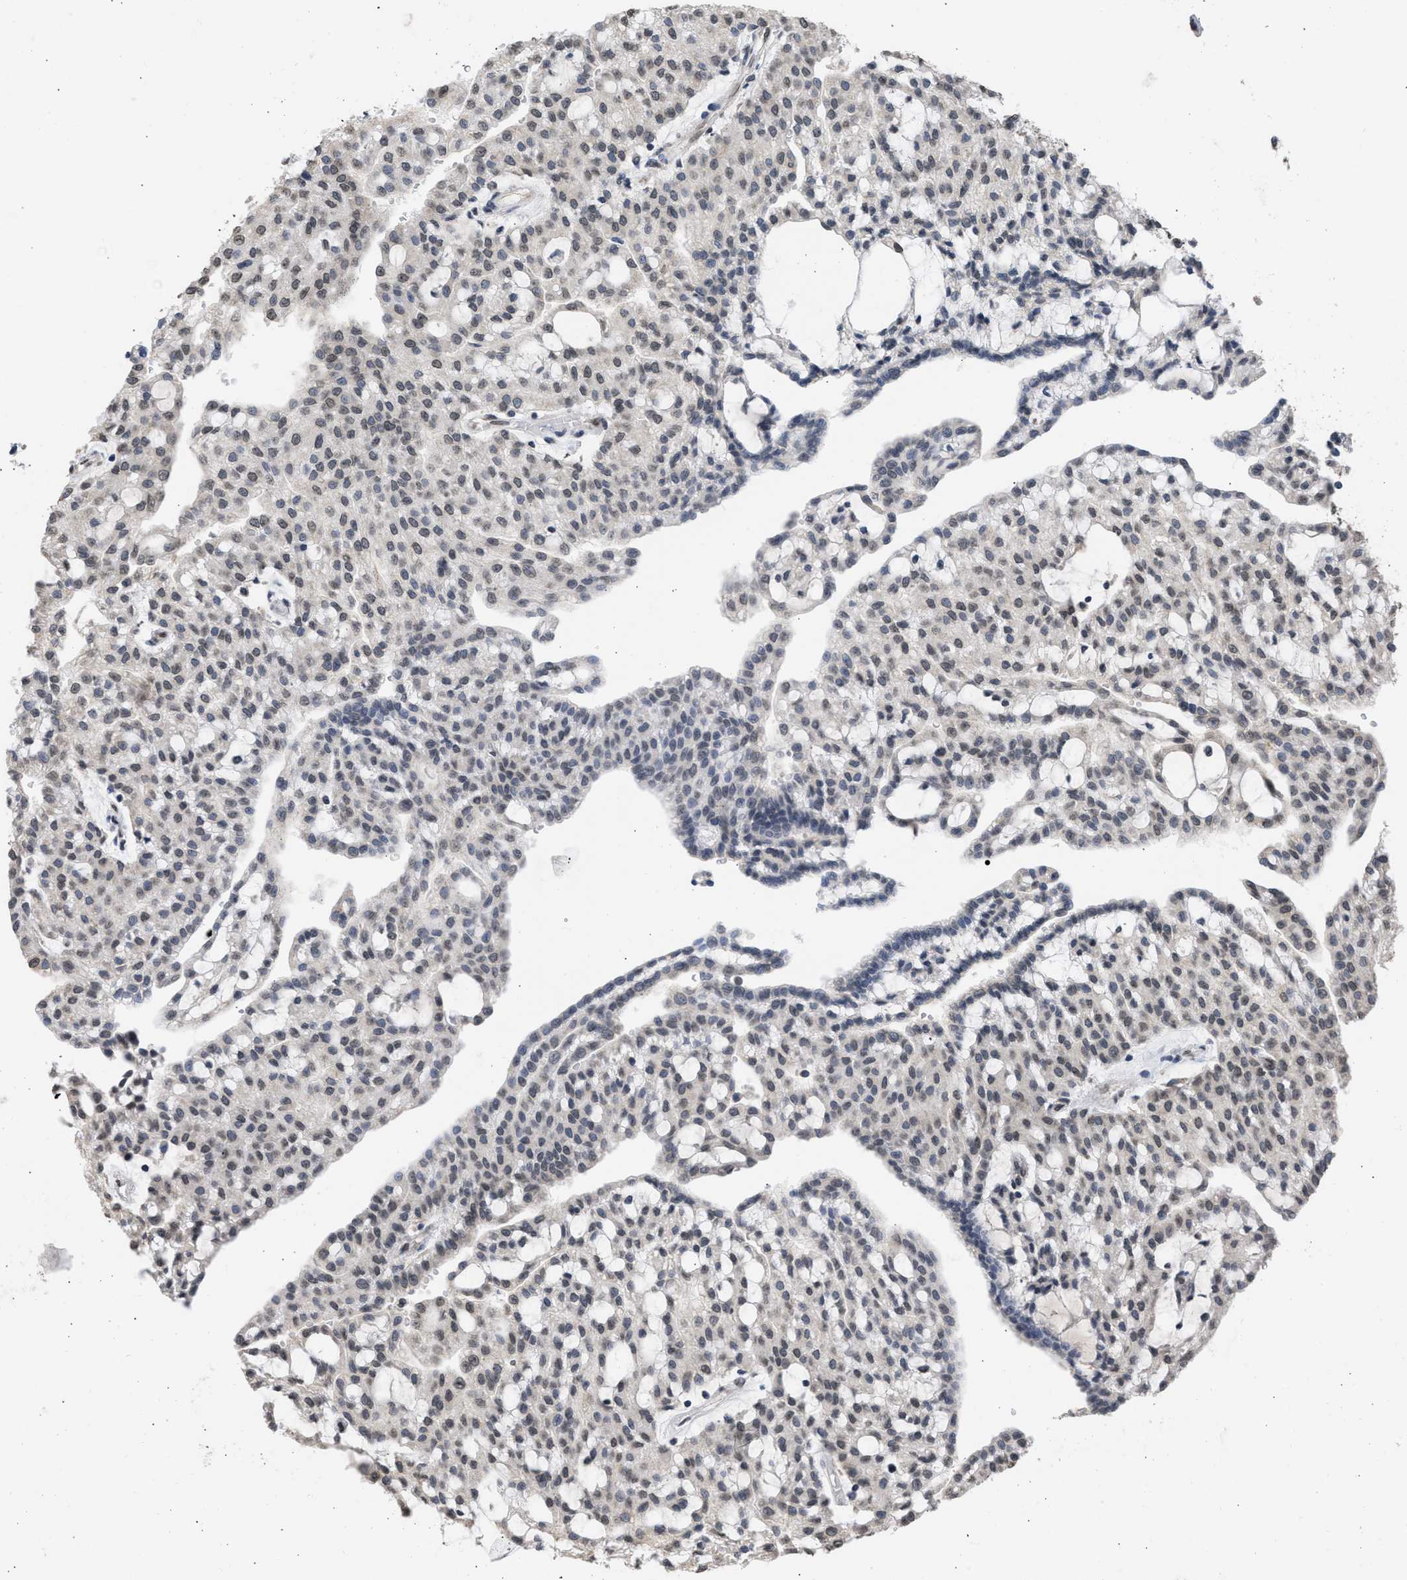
{"staining": {"intensity": "negative", "quantity": "none", "location": "none"}, "tissue": "renal cancer", "cell_type": "Tumor cells", "image_type": "cancer", "snomed": [{"axis": "morphology", "description": "Adenocarcinoma, NOS"}, {"axis": "topography", "description": "Kidney"}], "caption": "High power microscopy histopathology image of an IHC micrograph of adenocarcinoma (renal), revealing no significant staining in tumor cells.", "gene": "NUP35", "patient": {"sex": "male", "age": 63}}